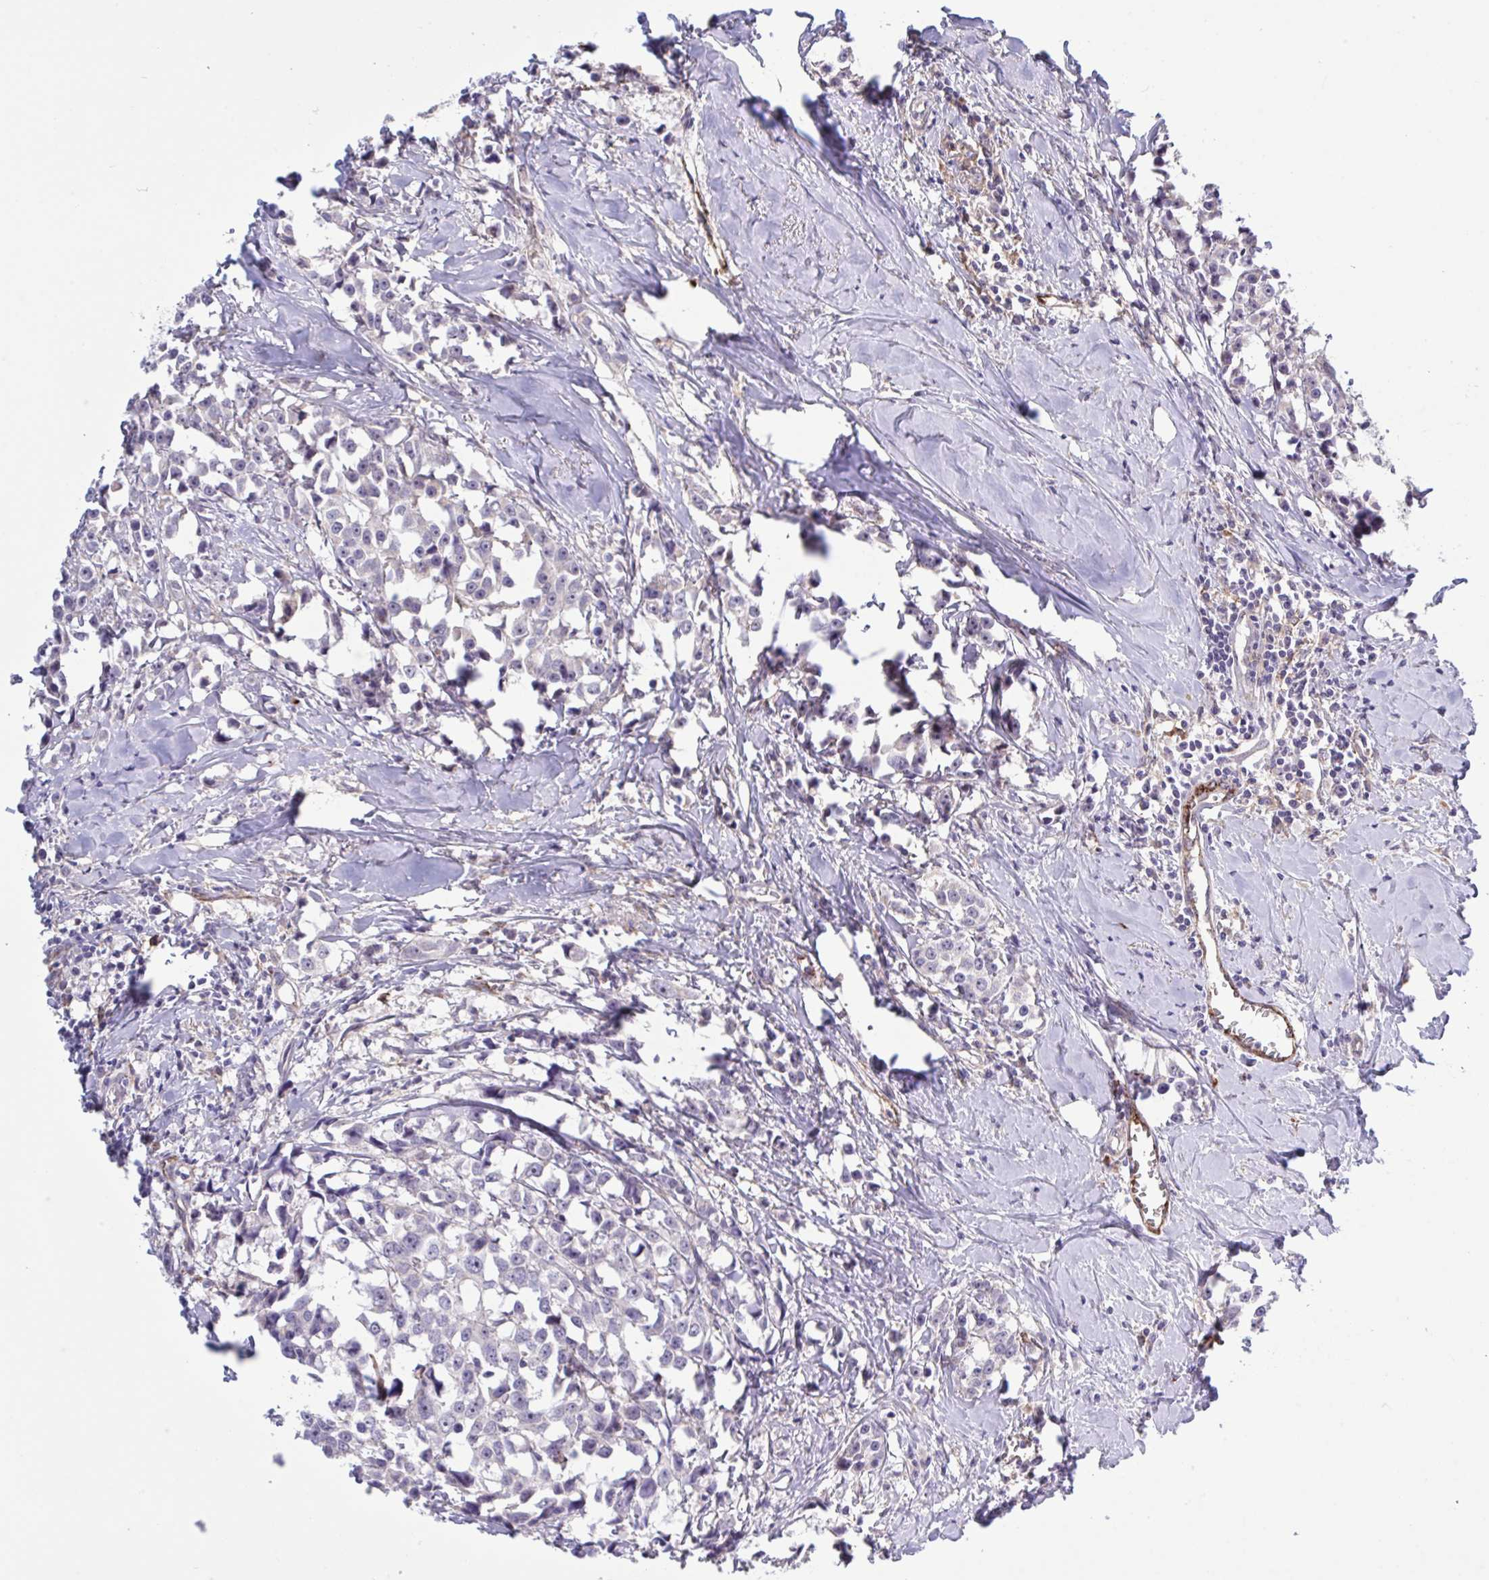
{"staining": {"intensity": "negative", "quantity": "none", "location": "none"}, "tissue": "breast cancer", "cell_type": "Tumor cells", "image_type": "cancer", "snomed": [{"axis": "morphology", "description": "Duct carcinoma"}, {"axis": "topography", "description": "Breast"}], "caption": "High power microscopy image of an IHC image of breast cancer, revealing no significant staining in tumor cells.", "gene": "CD101", "patient": {"sex": "female", "age": 80}}